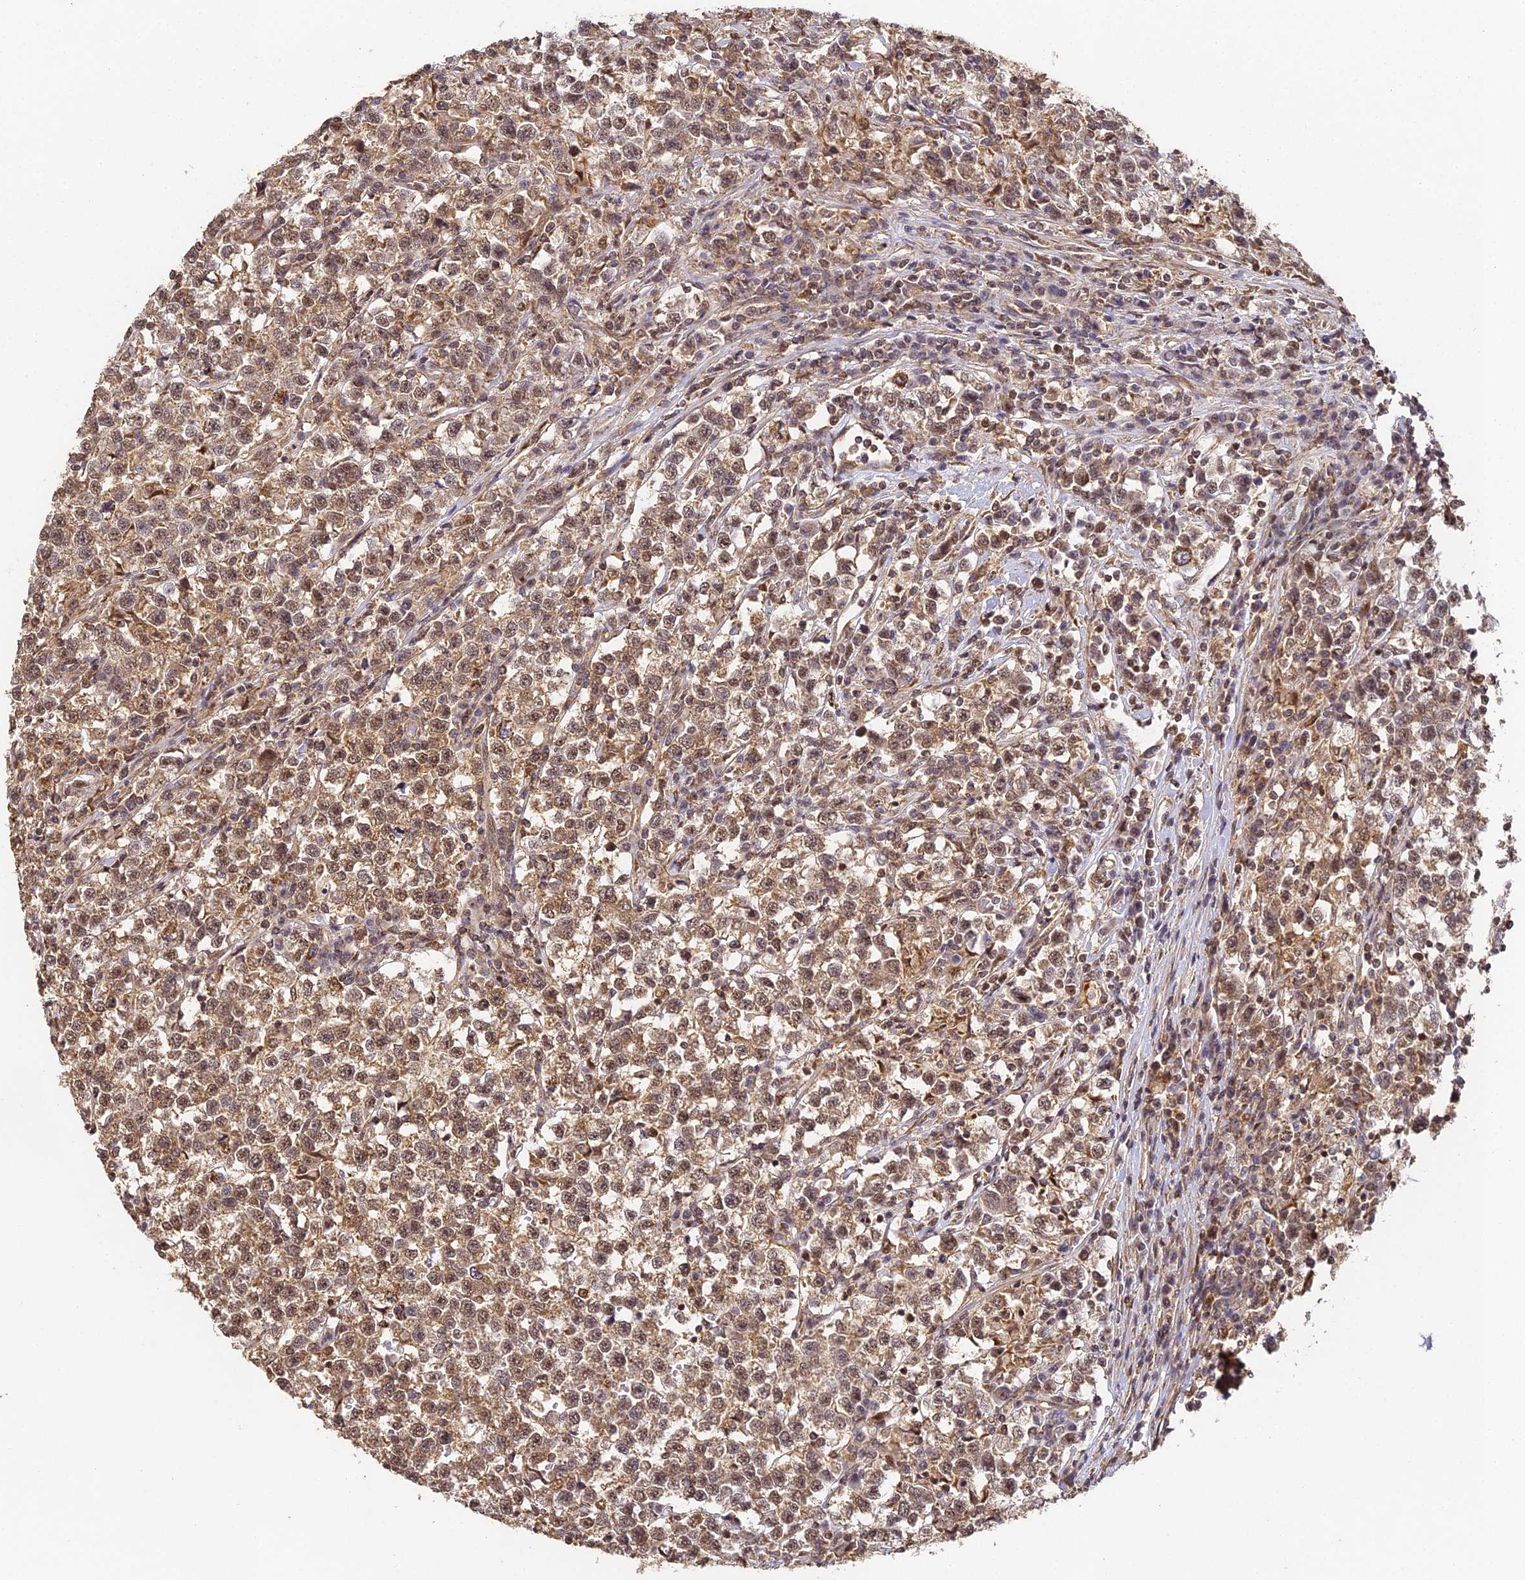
{"staining": {"intensity": "moderate", "quantity": ">75%", "location": "cytoplasmic/membranous,nuclear"}, "tissue": "testis cancer", "cell_type": "Tumor cells", "image_type": "cancer", "snomed": [{"axis": "morphology", "description": "Normal tissue, NOS"}, {"axis": "morphology", "description": "Seminoma, NOS"}, {"axis": "topography", "description": "Testis"}], "caption": "Testis cancer (seminoma) stained with immunohistochemistry exhibits moderate cytoplasmic/membranous and nuclear staining in approximately >75% of tumor cells. (IHC, brightfield microscopy, high magnification).", "gene": "ZNF443", "patient": {"sex": "male", "age": 43}}